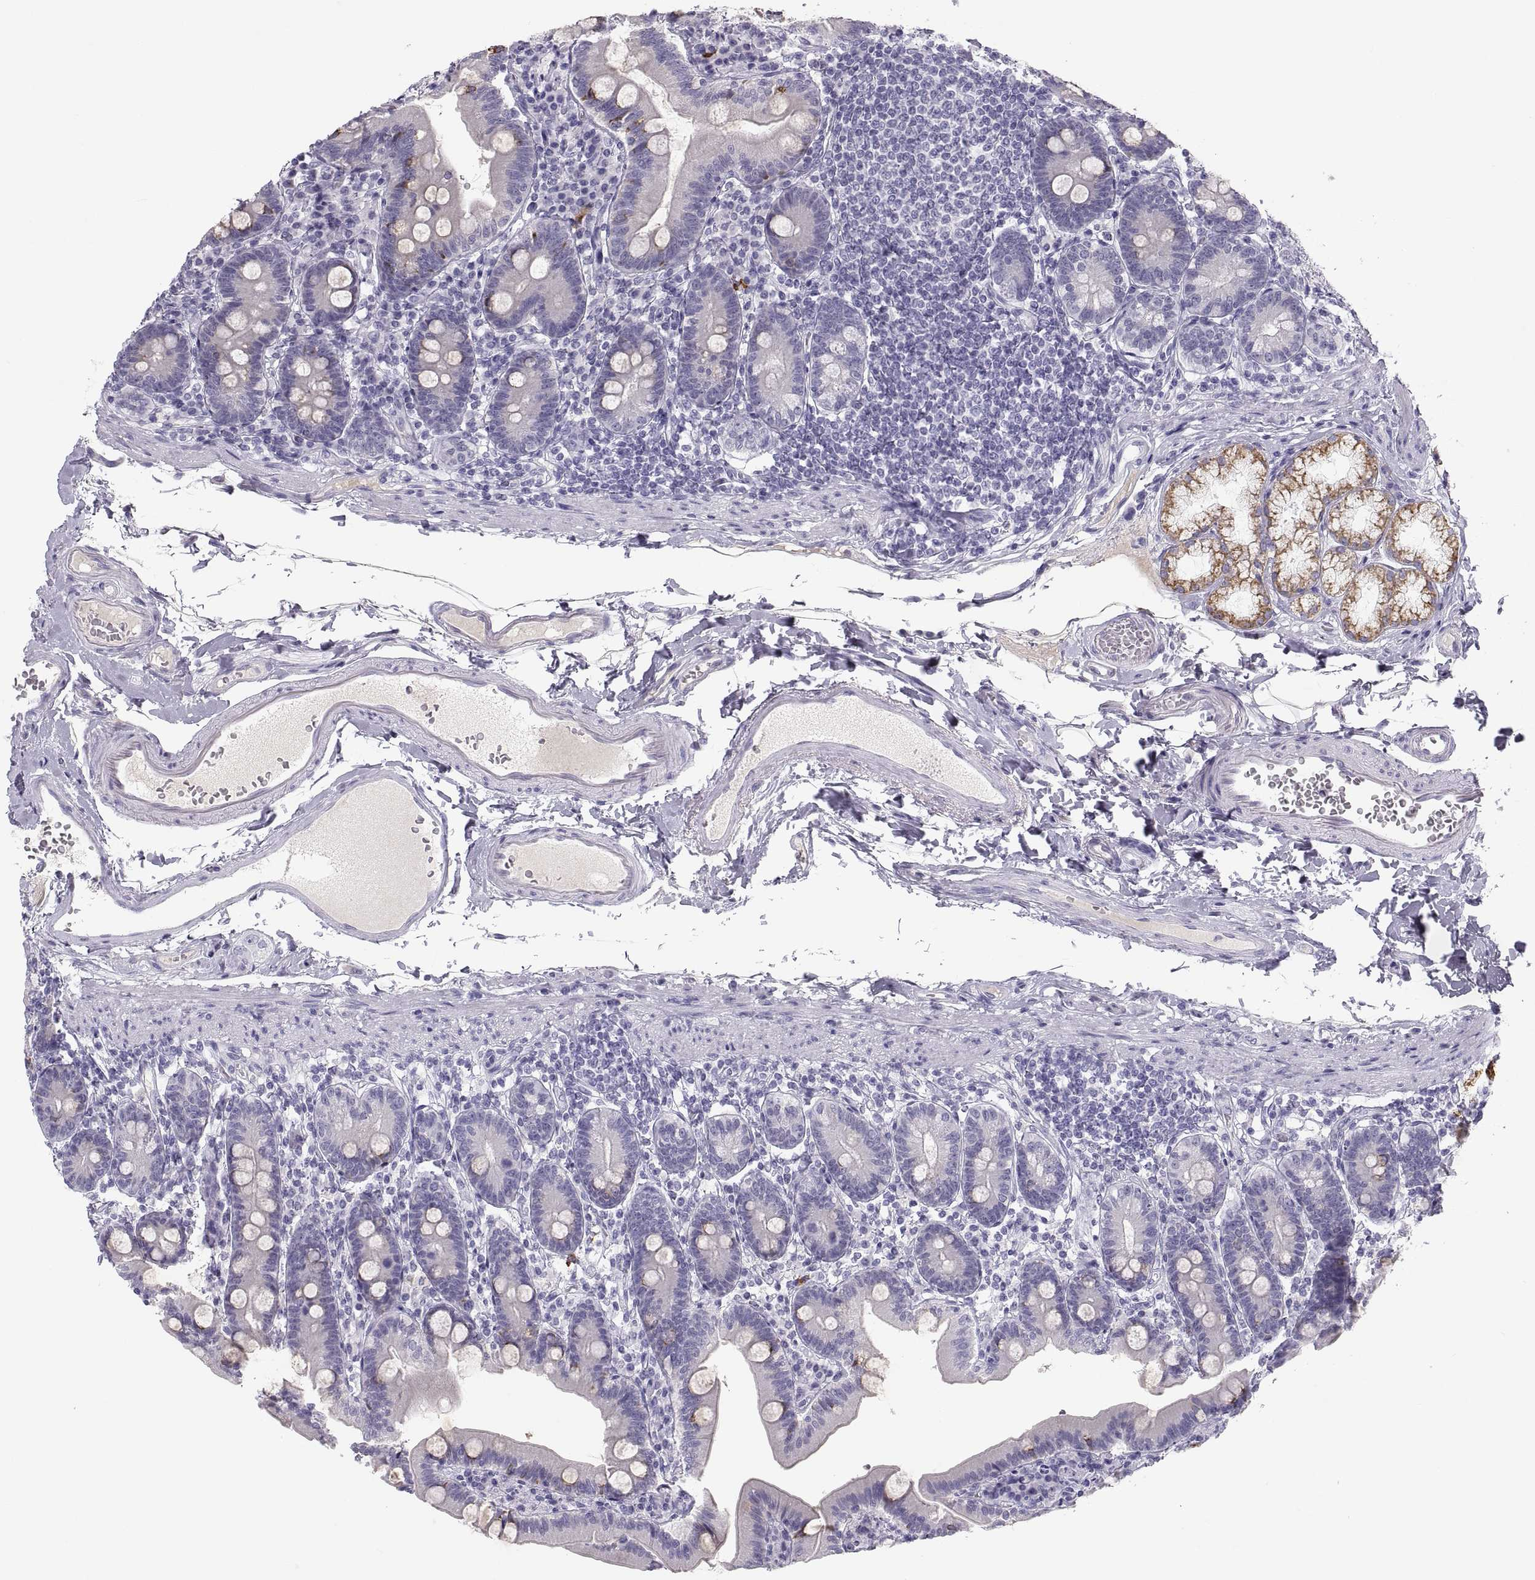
{"staining": {"intensity": "strong", "quantity": "<25%", "location": "cytoplasmic/membranous"}, "tissue": "duodenum", "cell_type": "Glandular cells", "image_type": "normal", "snomed": [{"axis": "morphology", "description": "Normal tissue, NOS"}, {"axis": "topography", "description": "Duodenum"}], "caption": "IHC of unremarkable duodenum reveals medium levels of strong cytoplasmic/membranous expression in approximately <25% of glandular cells. The staining was performed using DAB (3,3'-diaminobenzidine), with brown indicating positive protein expression. Nuclei are stained blue with hematoxylin.", "gene": "MAGEB2", "patient": {"sex": "female", "age": 67}}